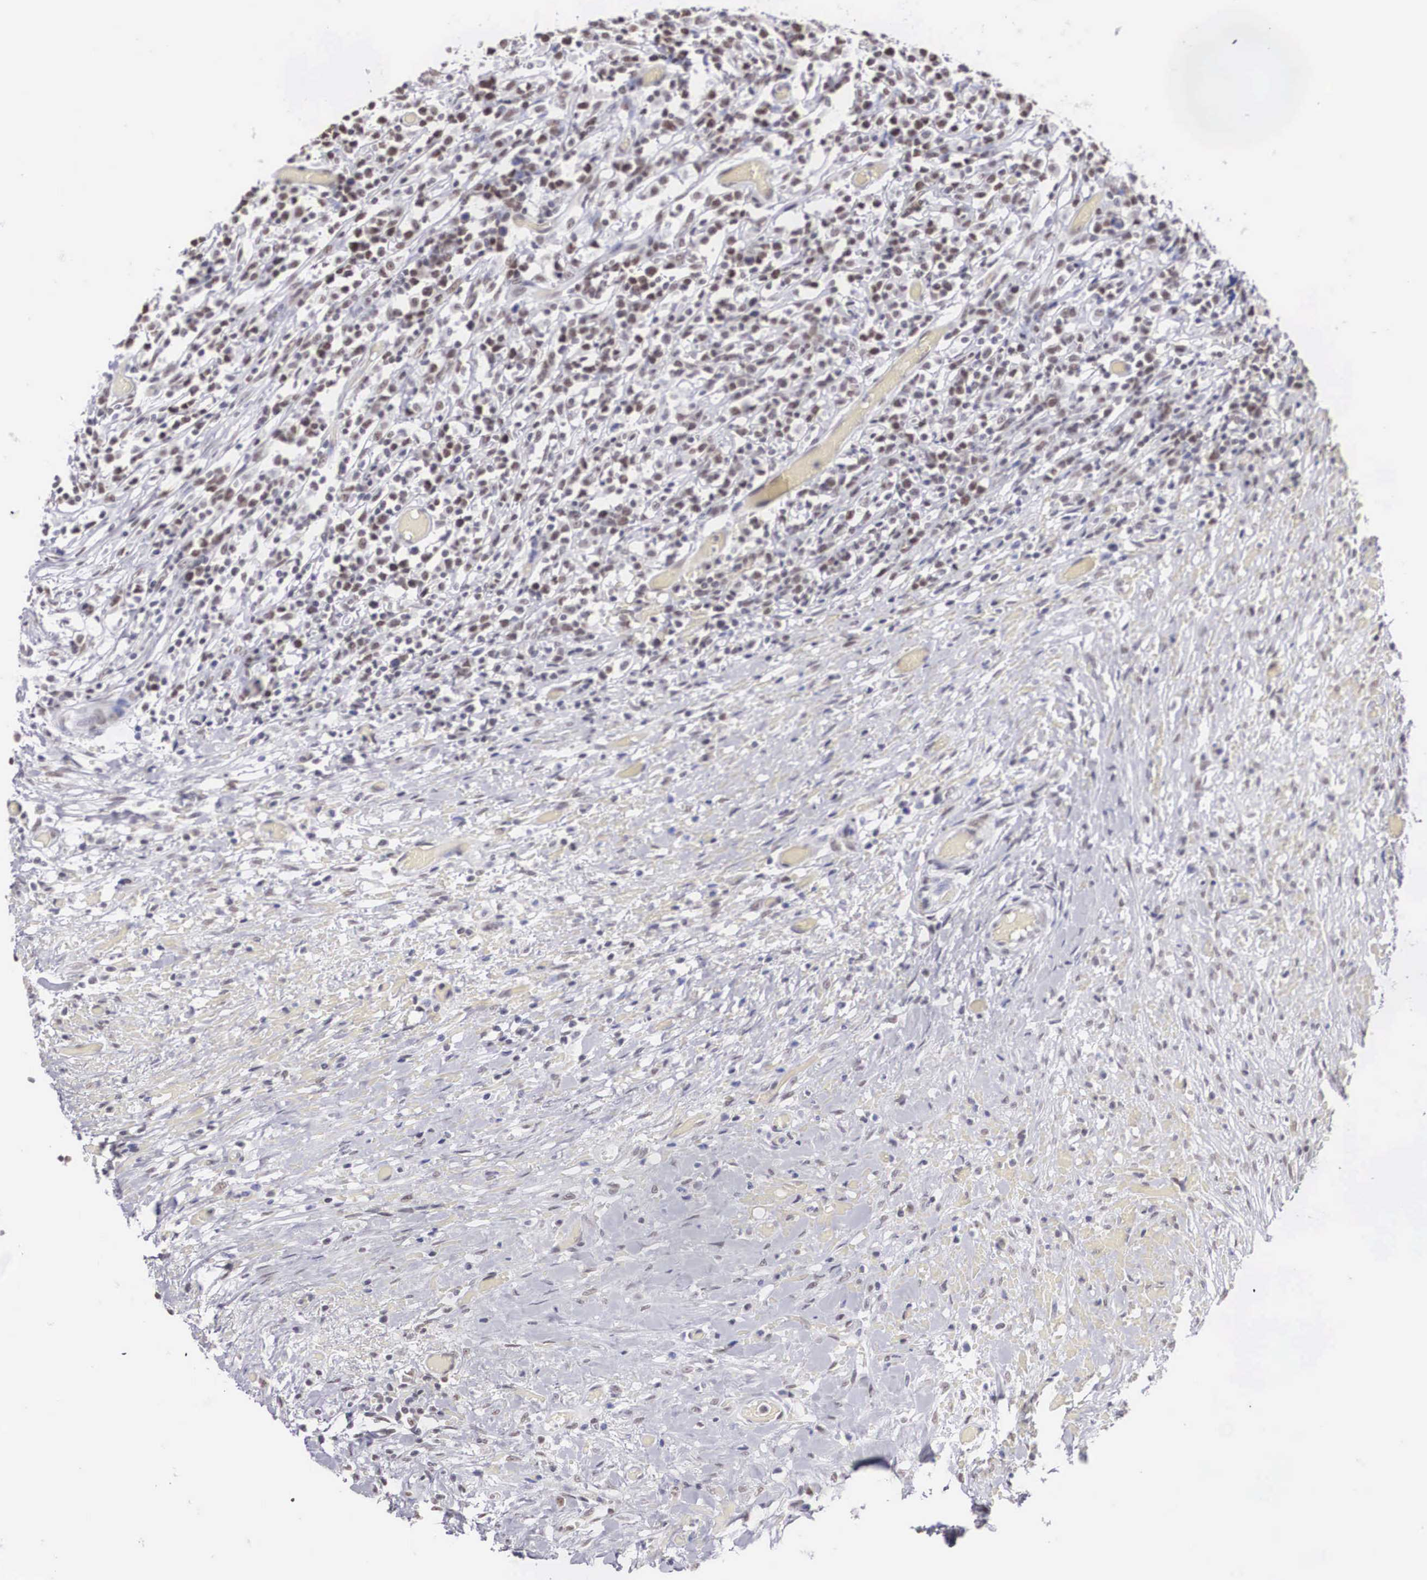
{"staining": {"intensity": "weak", "quantity": "<25%", "location": "nuclear"}, "tissue": "lymphoma", "cell_type": "Tumor cells", "image_type": "cancer", "snomed": [{"axis": "morphology", "description": "Malignant lymphoma, non-Hodgkin's type, High grade"}, {"axis": "topography", "description": "Colon"}], "caption": "The histopathology image exhibits no staining of tumor cells in lymphoma.", "gene": "CSTF2", "patient": {"sex": "male", "age": 82}}